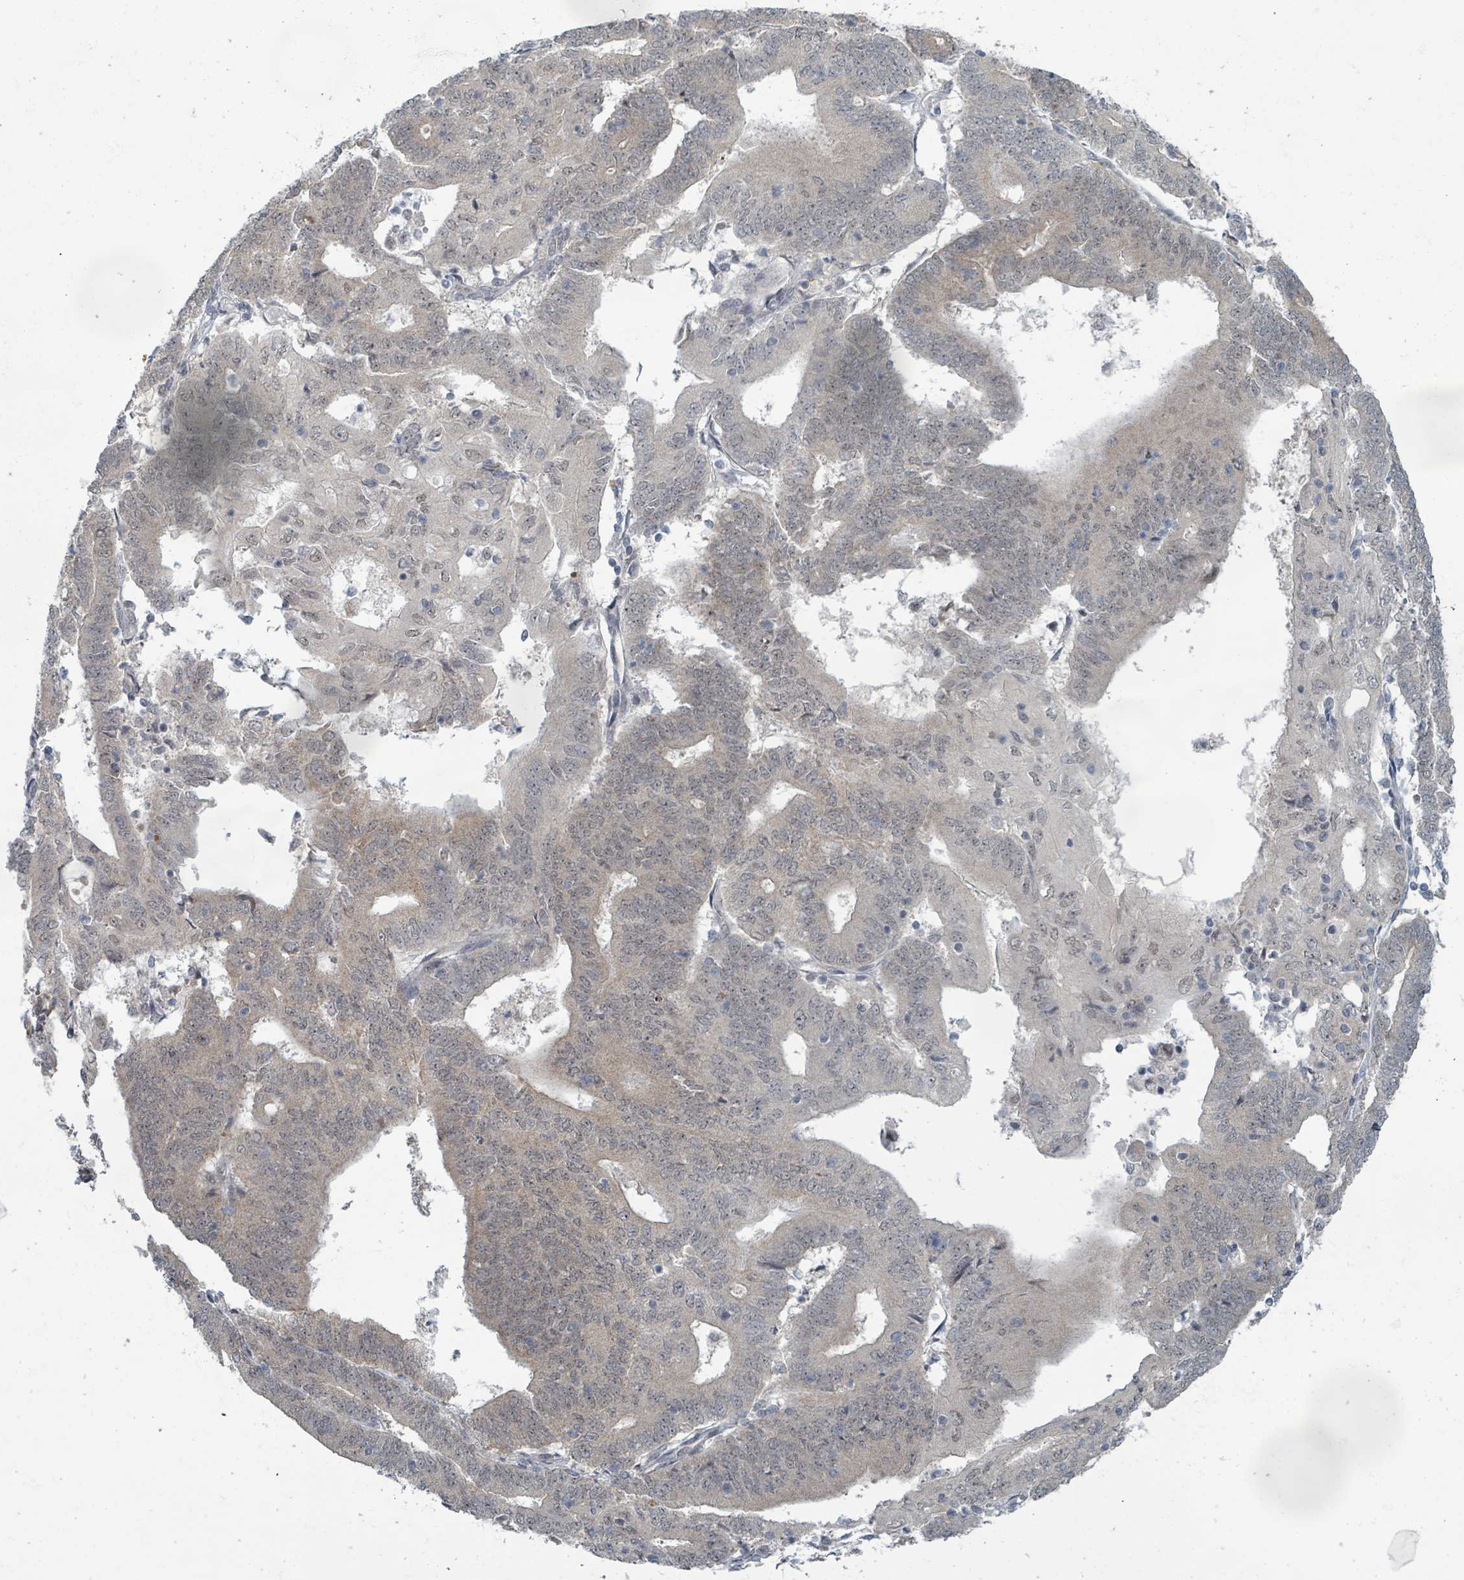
{"staining": {"intensity": "weak", "quantity": "25%-75%", "location": "cytoplasmic/membranous,nuclear"}, "tissue": "endometrial cancer", "cell_type": "Tumor cells", "image_type": "cancer", "snomed": [{"axis": "morphology", "description": "Adenocarcinoma, NOS"}, {"axis": "topography", "description": "Endometrium"}], "caption": "Immunohistochemical staining of endometrial cancer (adenocarcinoma) displays low levels of weak cytoplasmic/membranous and nuclear positivity in about 25%-75% of tumor cells.", "gene": "INTS15", "patient": {"sex": "female", "age": 70}}